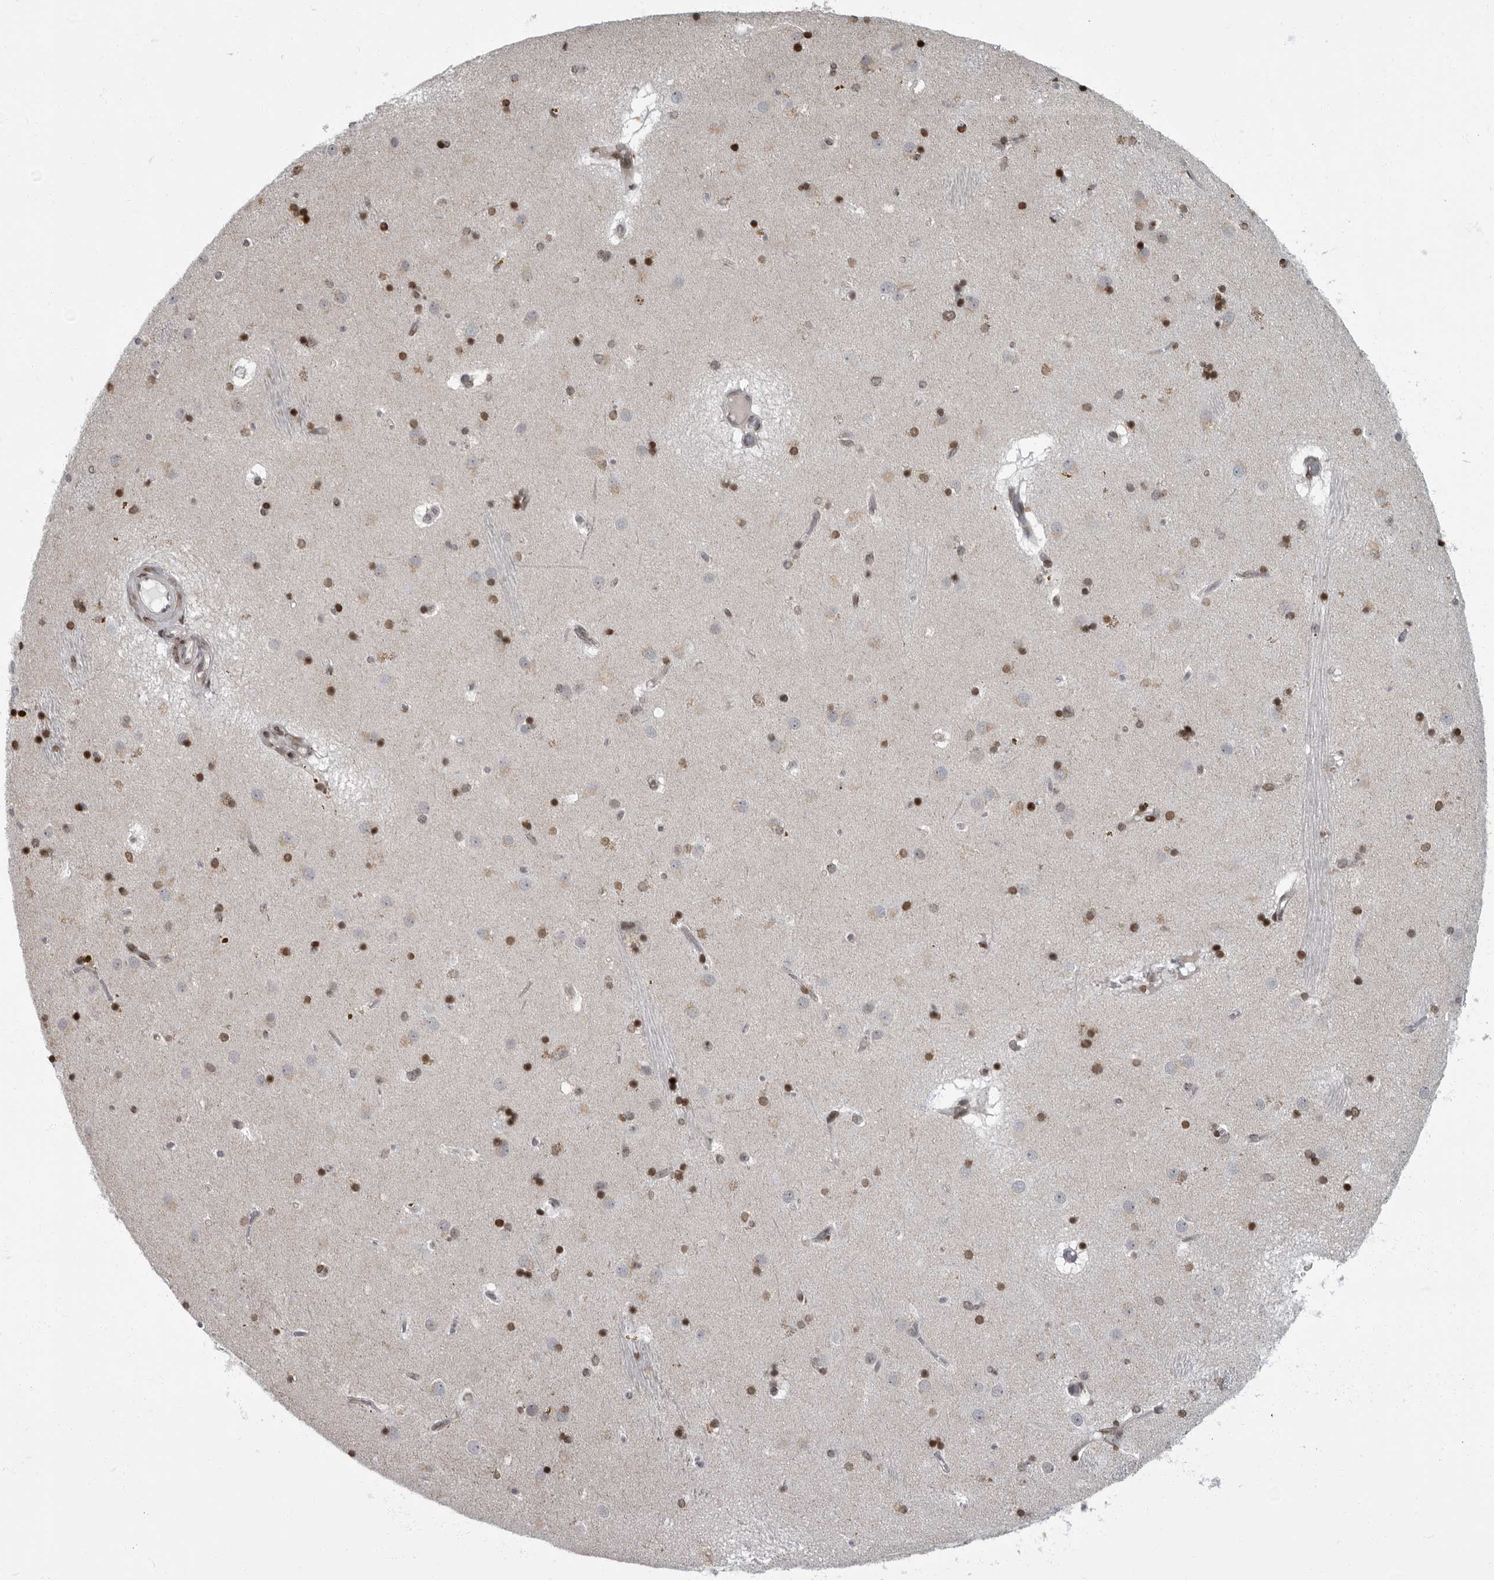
{"staining": {"intensity": "strong", "quantity": ">75%", "location": "nuclear"}, "tissue": "caudate", "cell_type": "Glial cells", "image_type": "normal", "snomed": [{"axis": "morphology", "description": "Normal tissue, NOS"}, {"axis": "topography", "description": "Lateral ventricle wall"}], "caption": "Glial cells exhibit high levels of strong nuclear staining in approximately >75% of cells in unremarkable caudate. (brown staining indicates protein expression, while blue staining denotes nuclei).", "gene": "EVI5", "patient": {"sex": "male", "age": 70}}